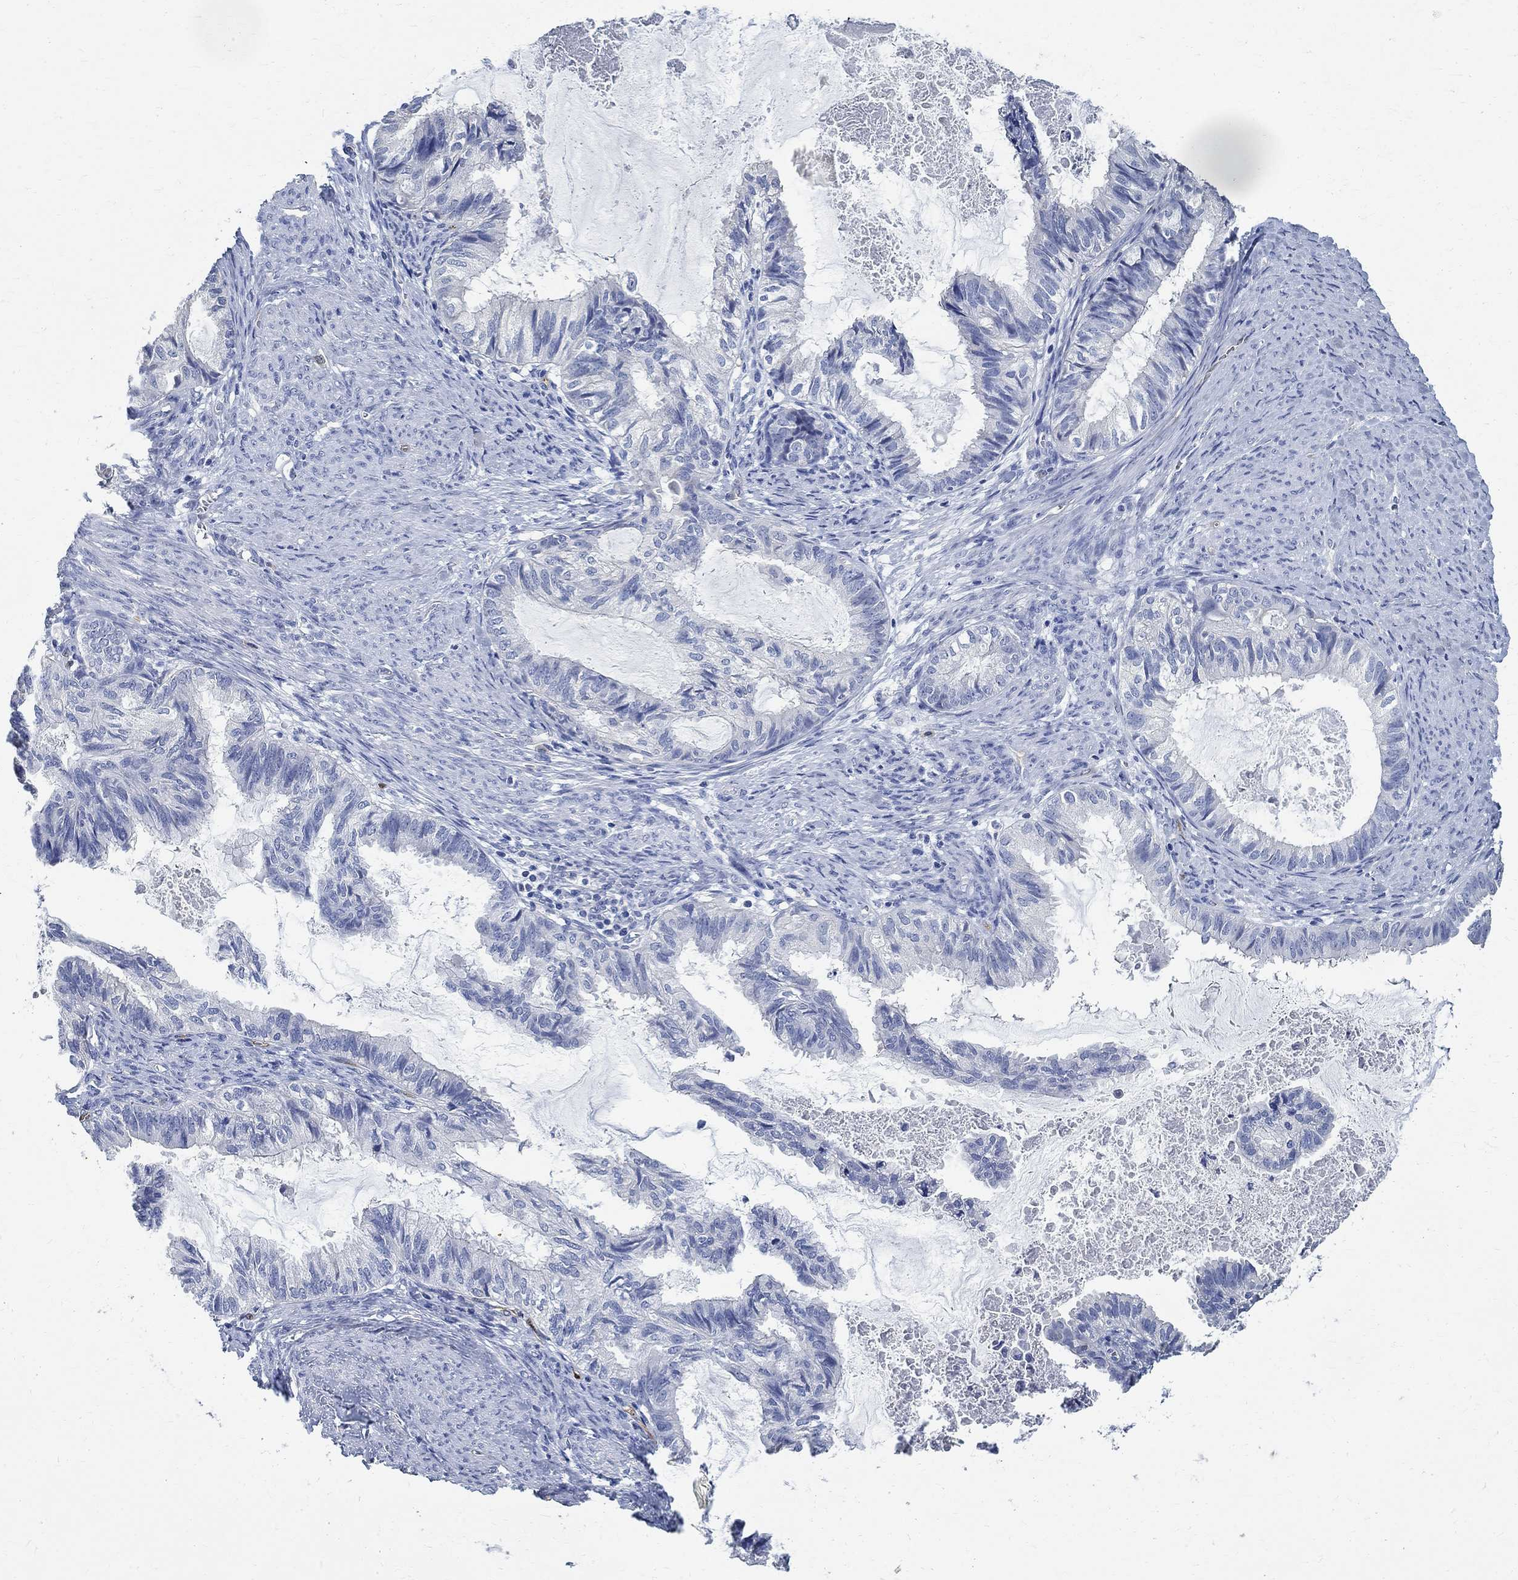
{"staining": {"intensity": "negative", "quantity": "none", "location": "none"}, "tissue": "endometrial cancer", "cell_type": "Tumor cells", "image_type": "cancer", "snomed": [{"axis": "morphology", "description": "Adenocarcinoma, NOS"}, {"axis": "topography", "description": "Endometrium"}], "caption": "The image demonstrates no staining of tumor cells in endometrial adenocarcinoma. (Brightfield microscopy of DAB immunohistochemistry (IHC) at high magnification).", "gene": "PRX", "patient": {"sex": "female", "age": 86}}